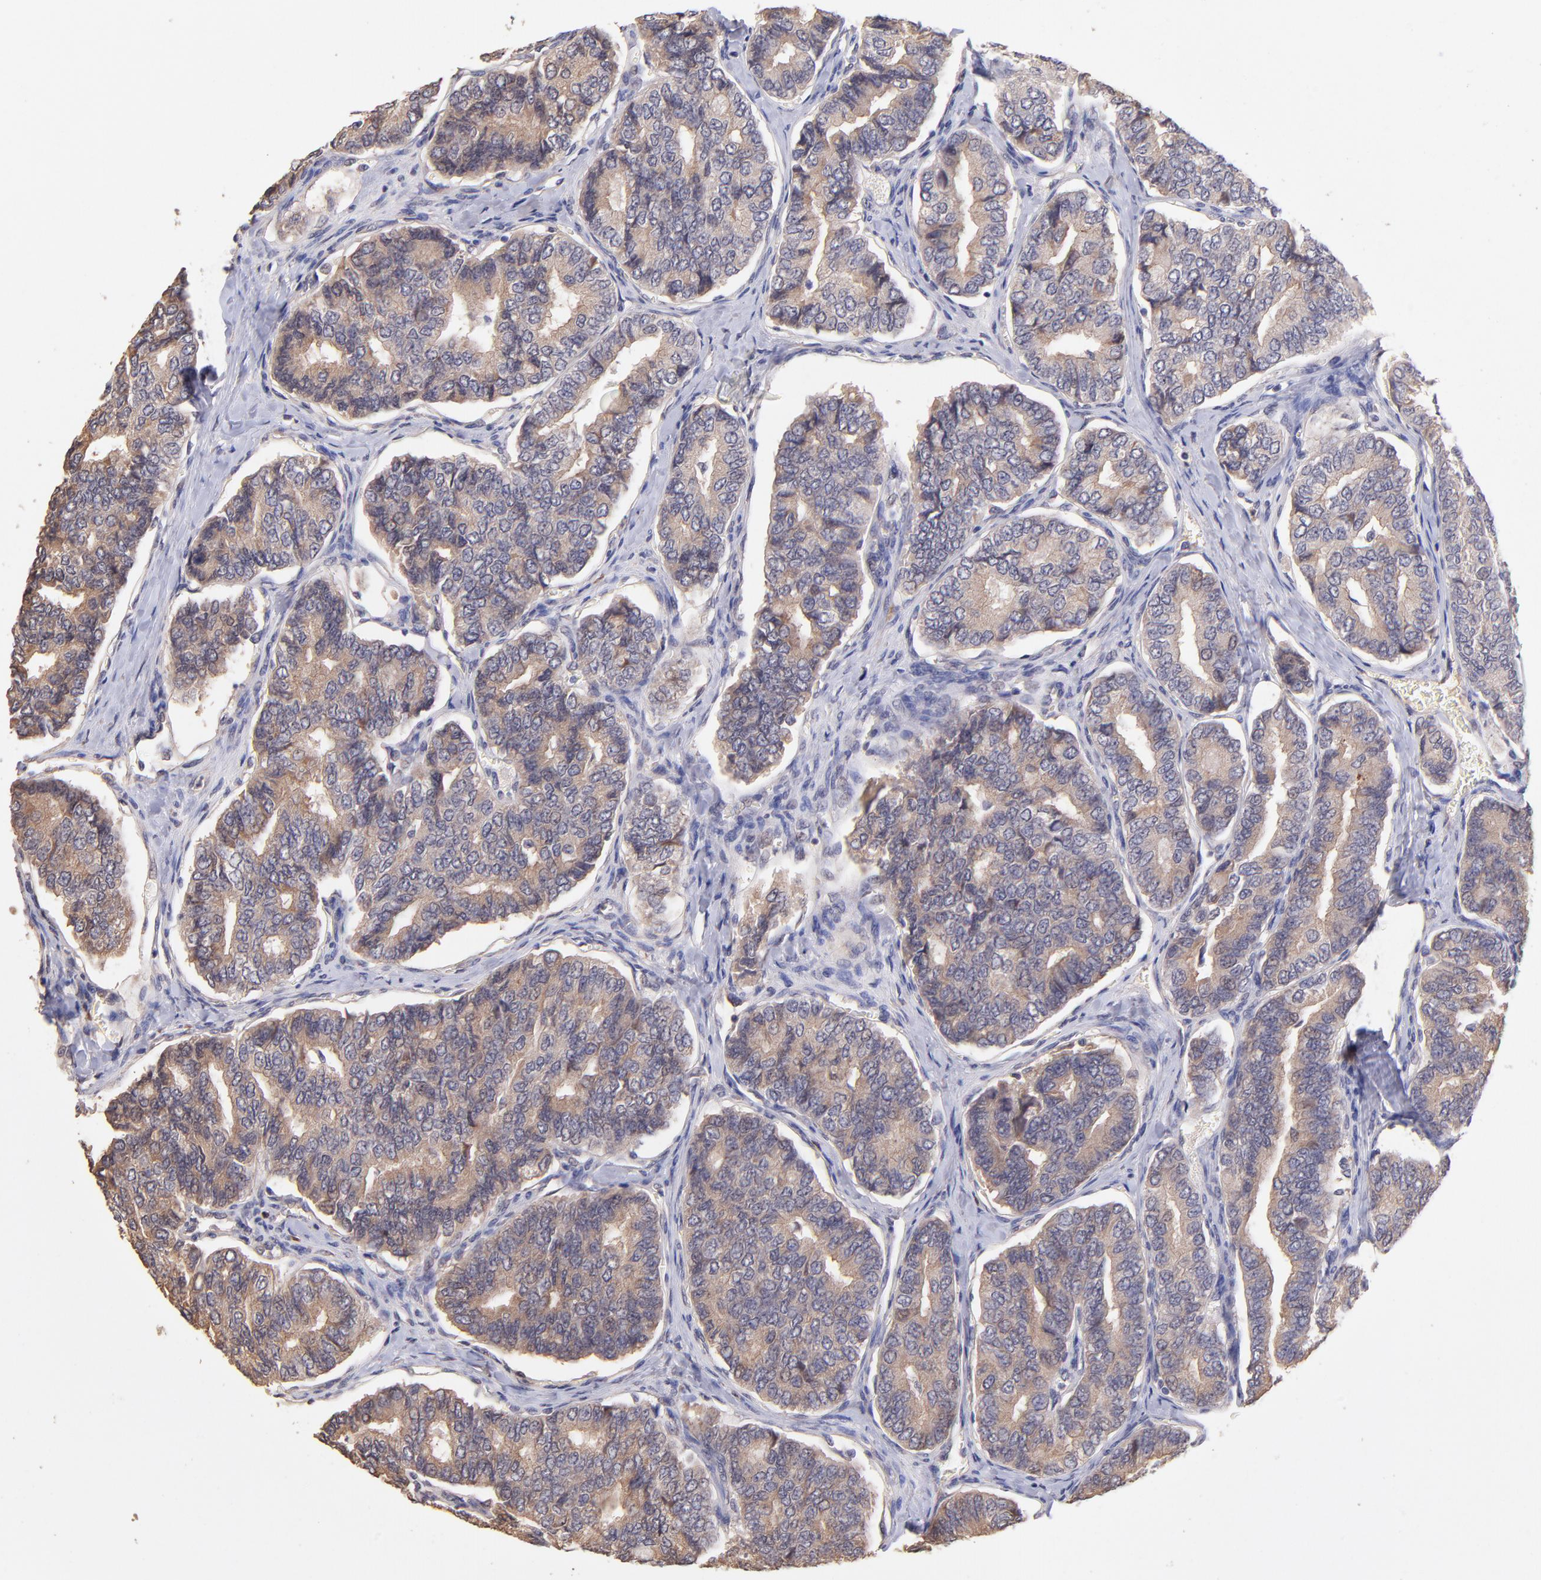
{"staining": {"intensity": "weak", "quantity": ">75%", "location": "cytoplasmic/membranous"}, "tissue": "thyroid cancer", "cell_type": "Tumor cells", "image_type": "cancer", "snomed": [{"axis": "morphology", "description": "Papillary adenocarcinoma, NOS"}, {"axis": "topography", "description": "Thyroid gland"}], "caption": "Thyroid cancer (papillary adenocarcinoma) stained for a protein demonstrates weak cytoplasmic/membranous positivity in tumor cells.", "gene": "RNASEL", "patient": {"sex": "female", "age": 35}}